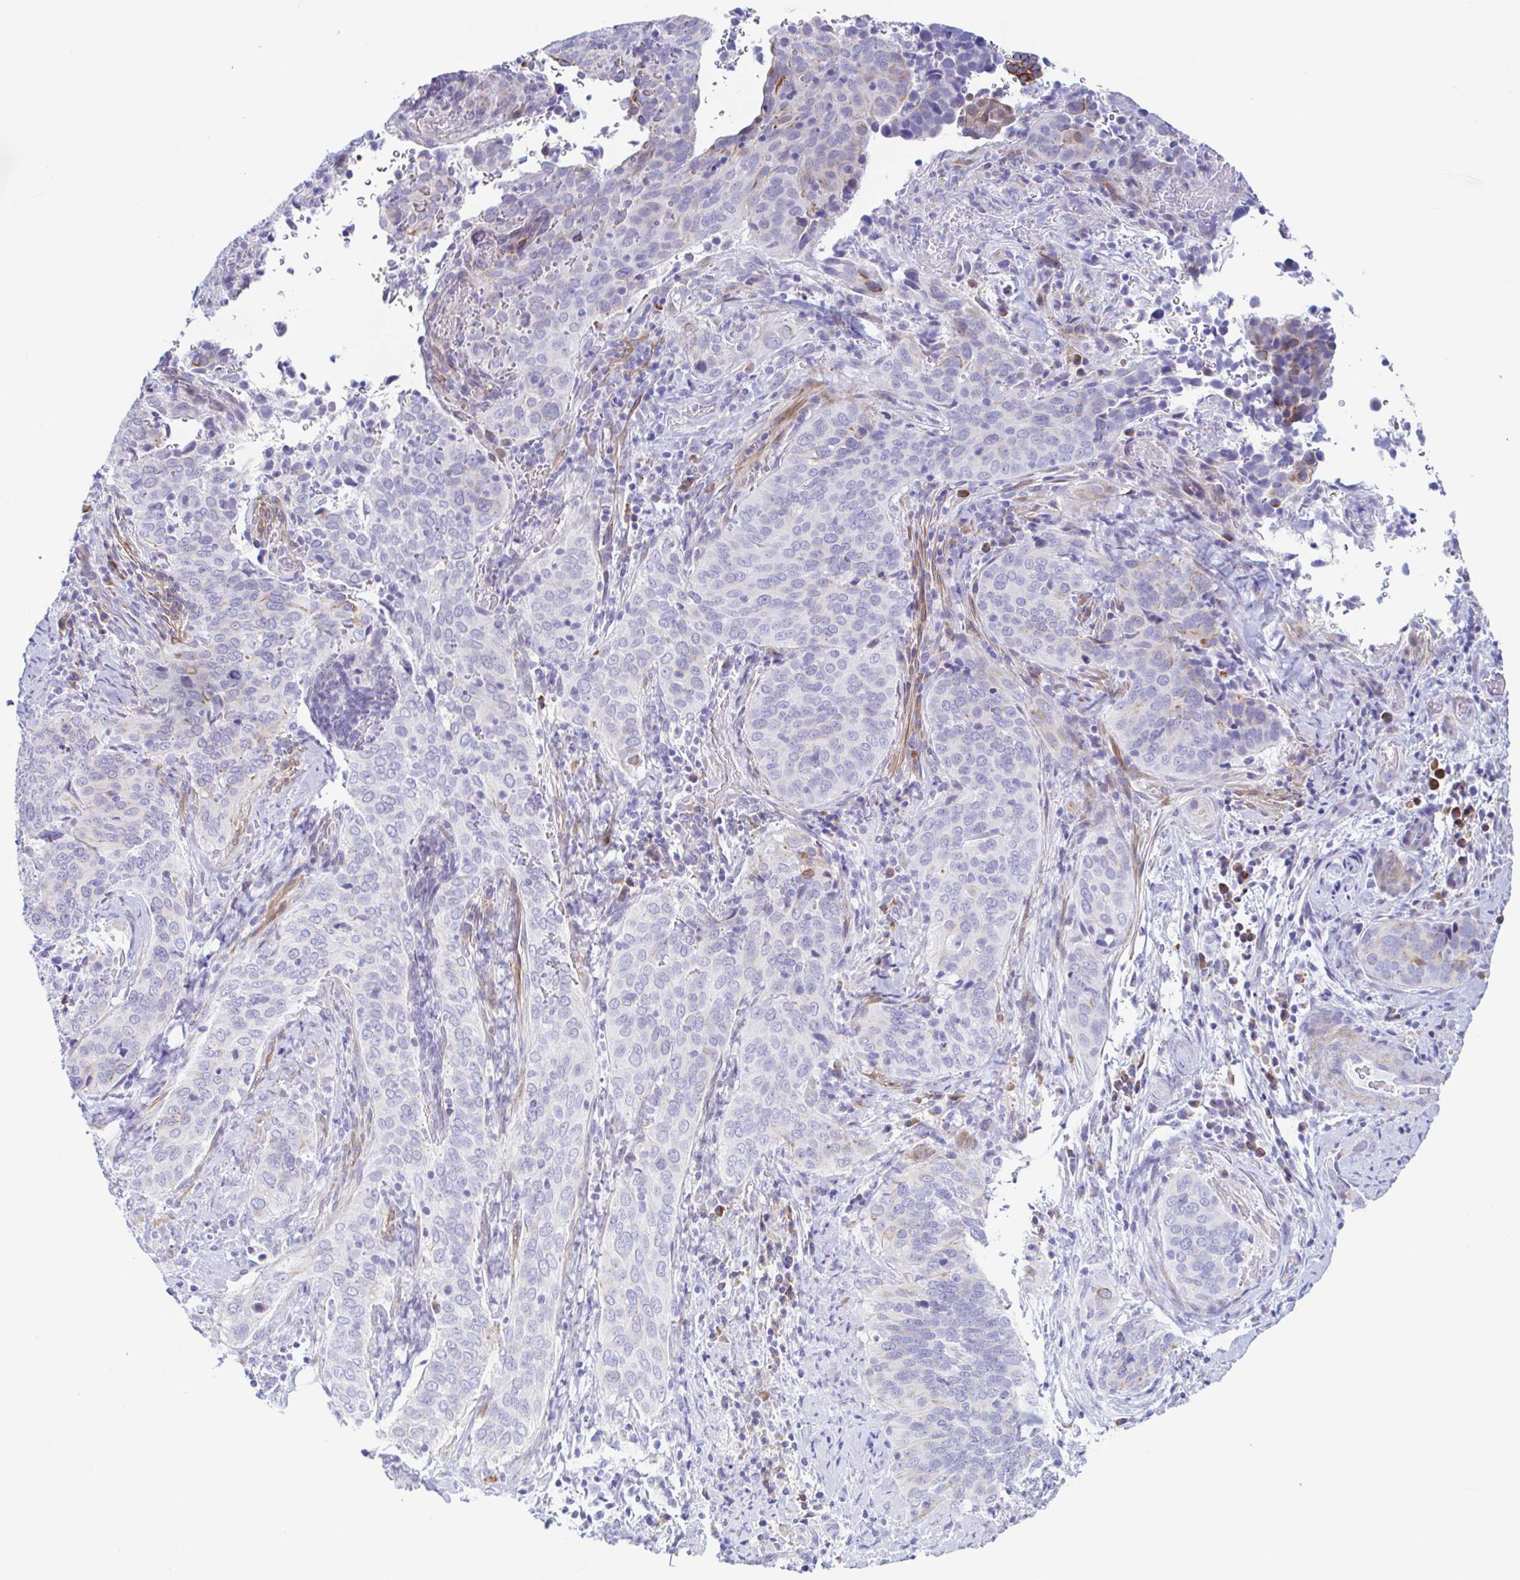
{"staining": {"intensity": "moderate", "quantity": "<25%", "location": "cytoplasmic/membranous"}, "tissue": "cervical cancer", "cell_type": "Tumor cells", "image_type": "cancer", "snomed": [{"axis": "morphology", "description": "Squamous cell carcinoma, NOS"}, {"axis": "topography", "description": "Cervix"}], "caption": "IHC image of human cervical cancer stained for a protein (brown), which reveals low levels of moderate cytoplasmic/membranous positivity in approximately <25% of tumor cells.", "gene": "NBPF3", "patient": {"sex": "female", "age": 38}}